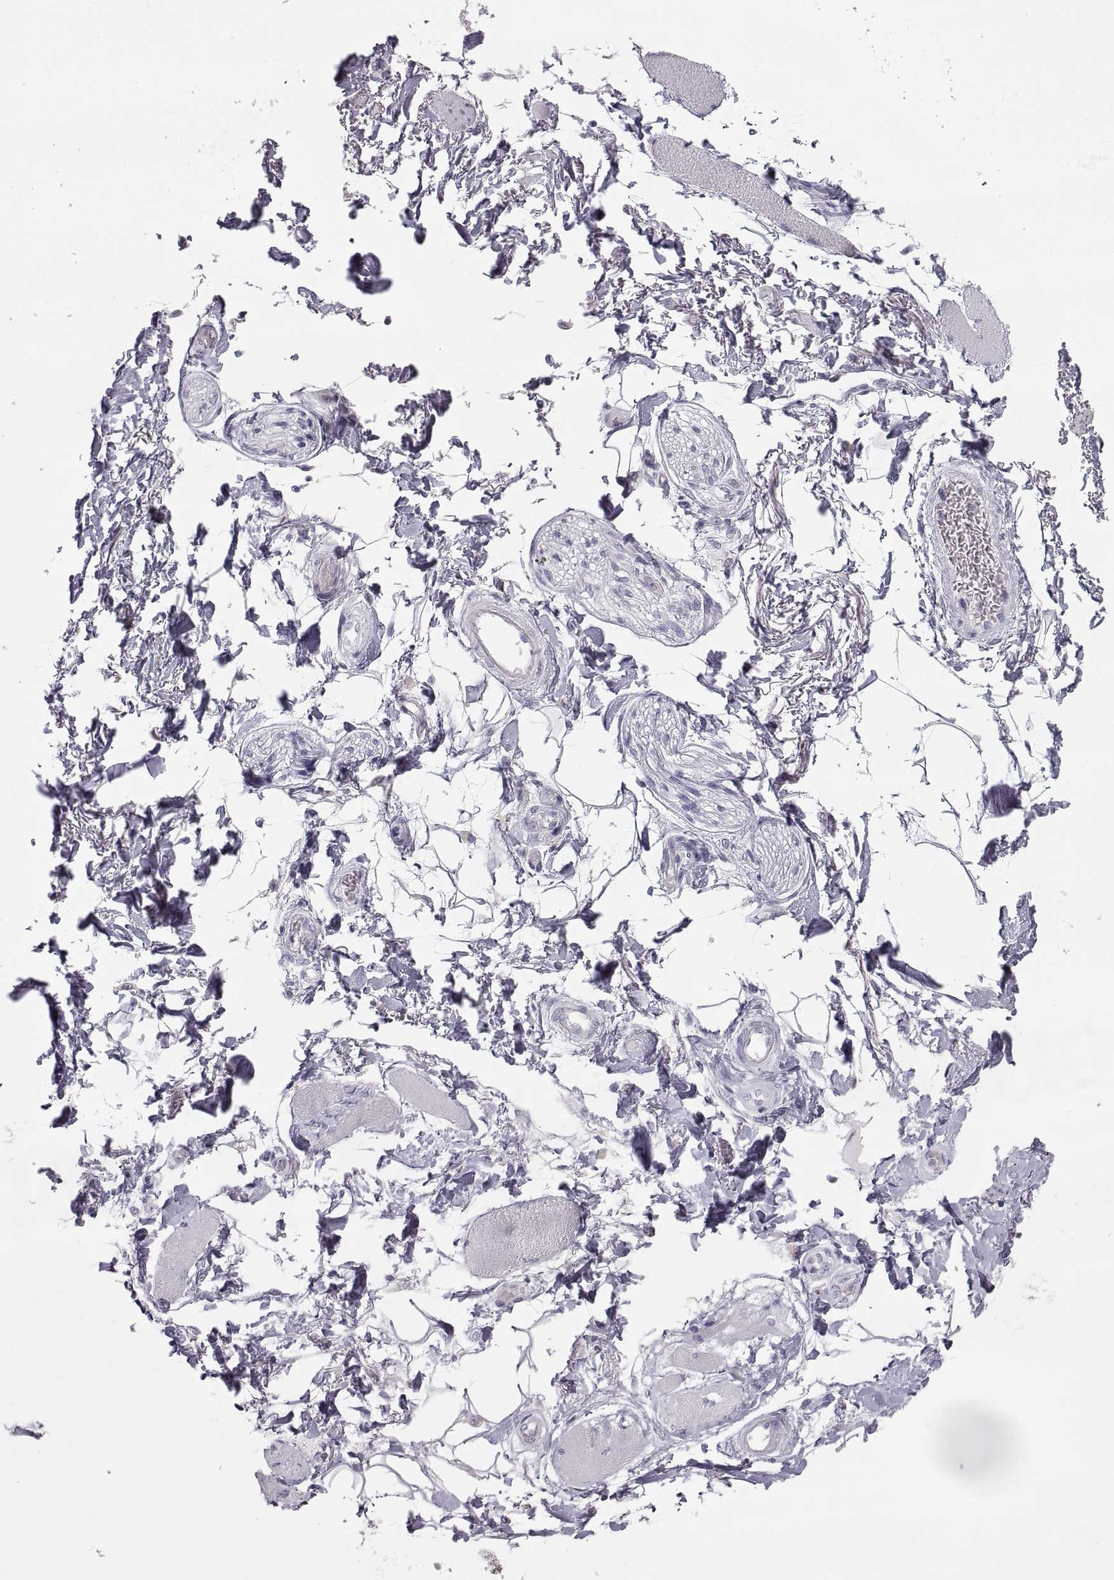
{"staining": {"intensity": "negative", "quantity": "none", "location": "none"}, "tissue": "adipose tissue", "cell_type": "Adipocytes", "image_type": "normal", "snomed": [{"axis": "morphology", "description": "Normal tissue, NOS"}, {"axis": "topography", "description": "Skeletal muscle"}, {"axis": "topography", "description": "Anal"}, {"axis": "topography", "description": "Peripheral nerve tissue"}], "caption": "The histopathology image shows no staining of adipocytes in normal adipose tissue. Nuclei are stained in blue.", "gene": "ZNF185", "patient": {"sex": "male", "age": 53}}